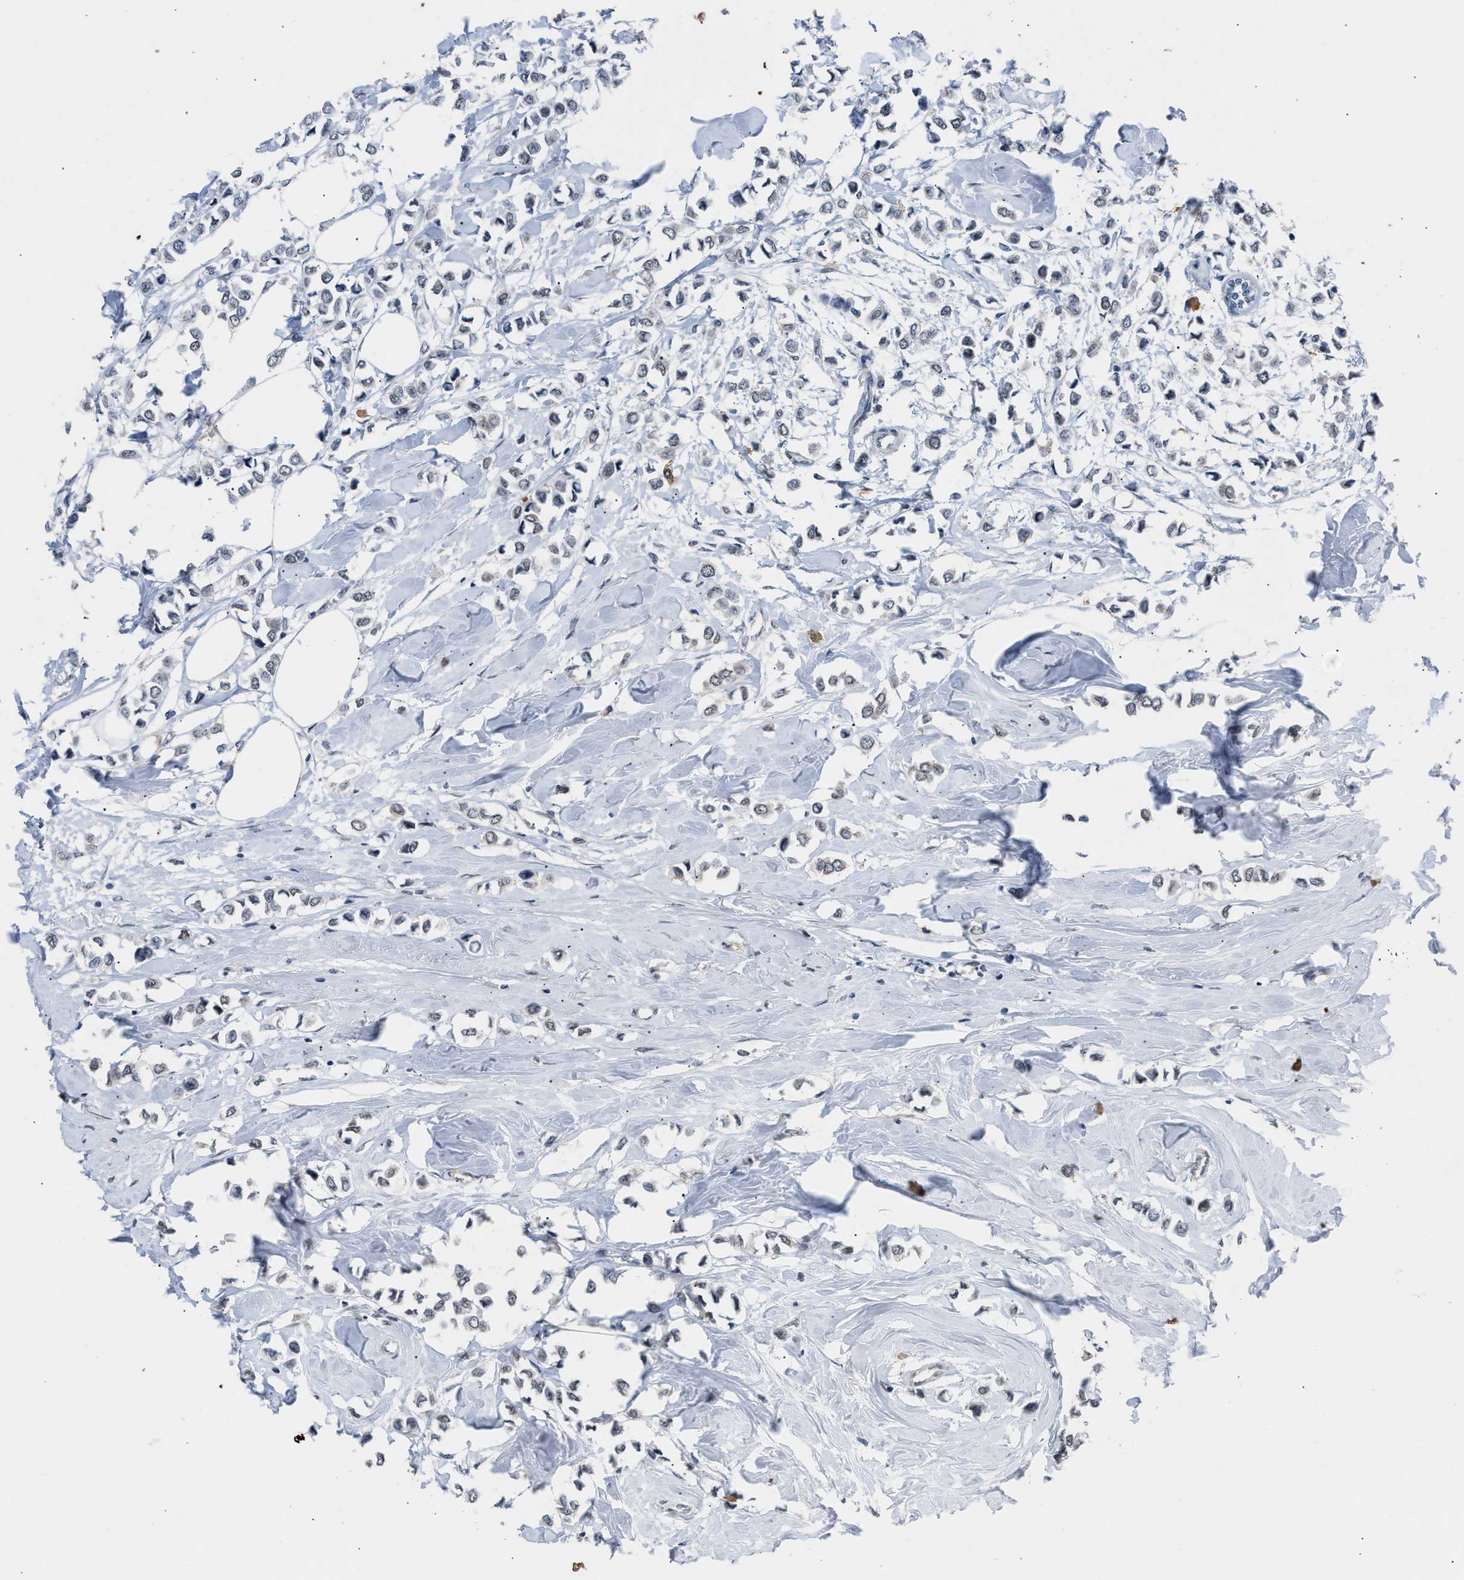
{"staining": {"intensity": "weak", "quantity": "<25%", "location": "cytoplasmic/membranous"}, "tissue": "breast cancer", "cell_type": "Tumor cells", "image_type": "cancer", "snomed": [{"axis": "morphology", "description": "Lobular carcinoma"}, {"axis": "topography", "description": "Breast"}], "caption": "Breast lobular carcinoma was stained to show a protein in brown. There is no significant positivity in tumor cells.", "gene": "TXNRD3", "patient": {"sex": "female", "age": 51}}